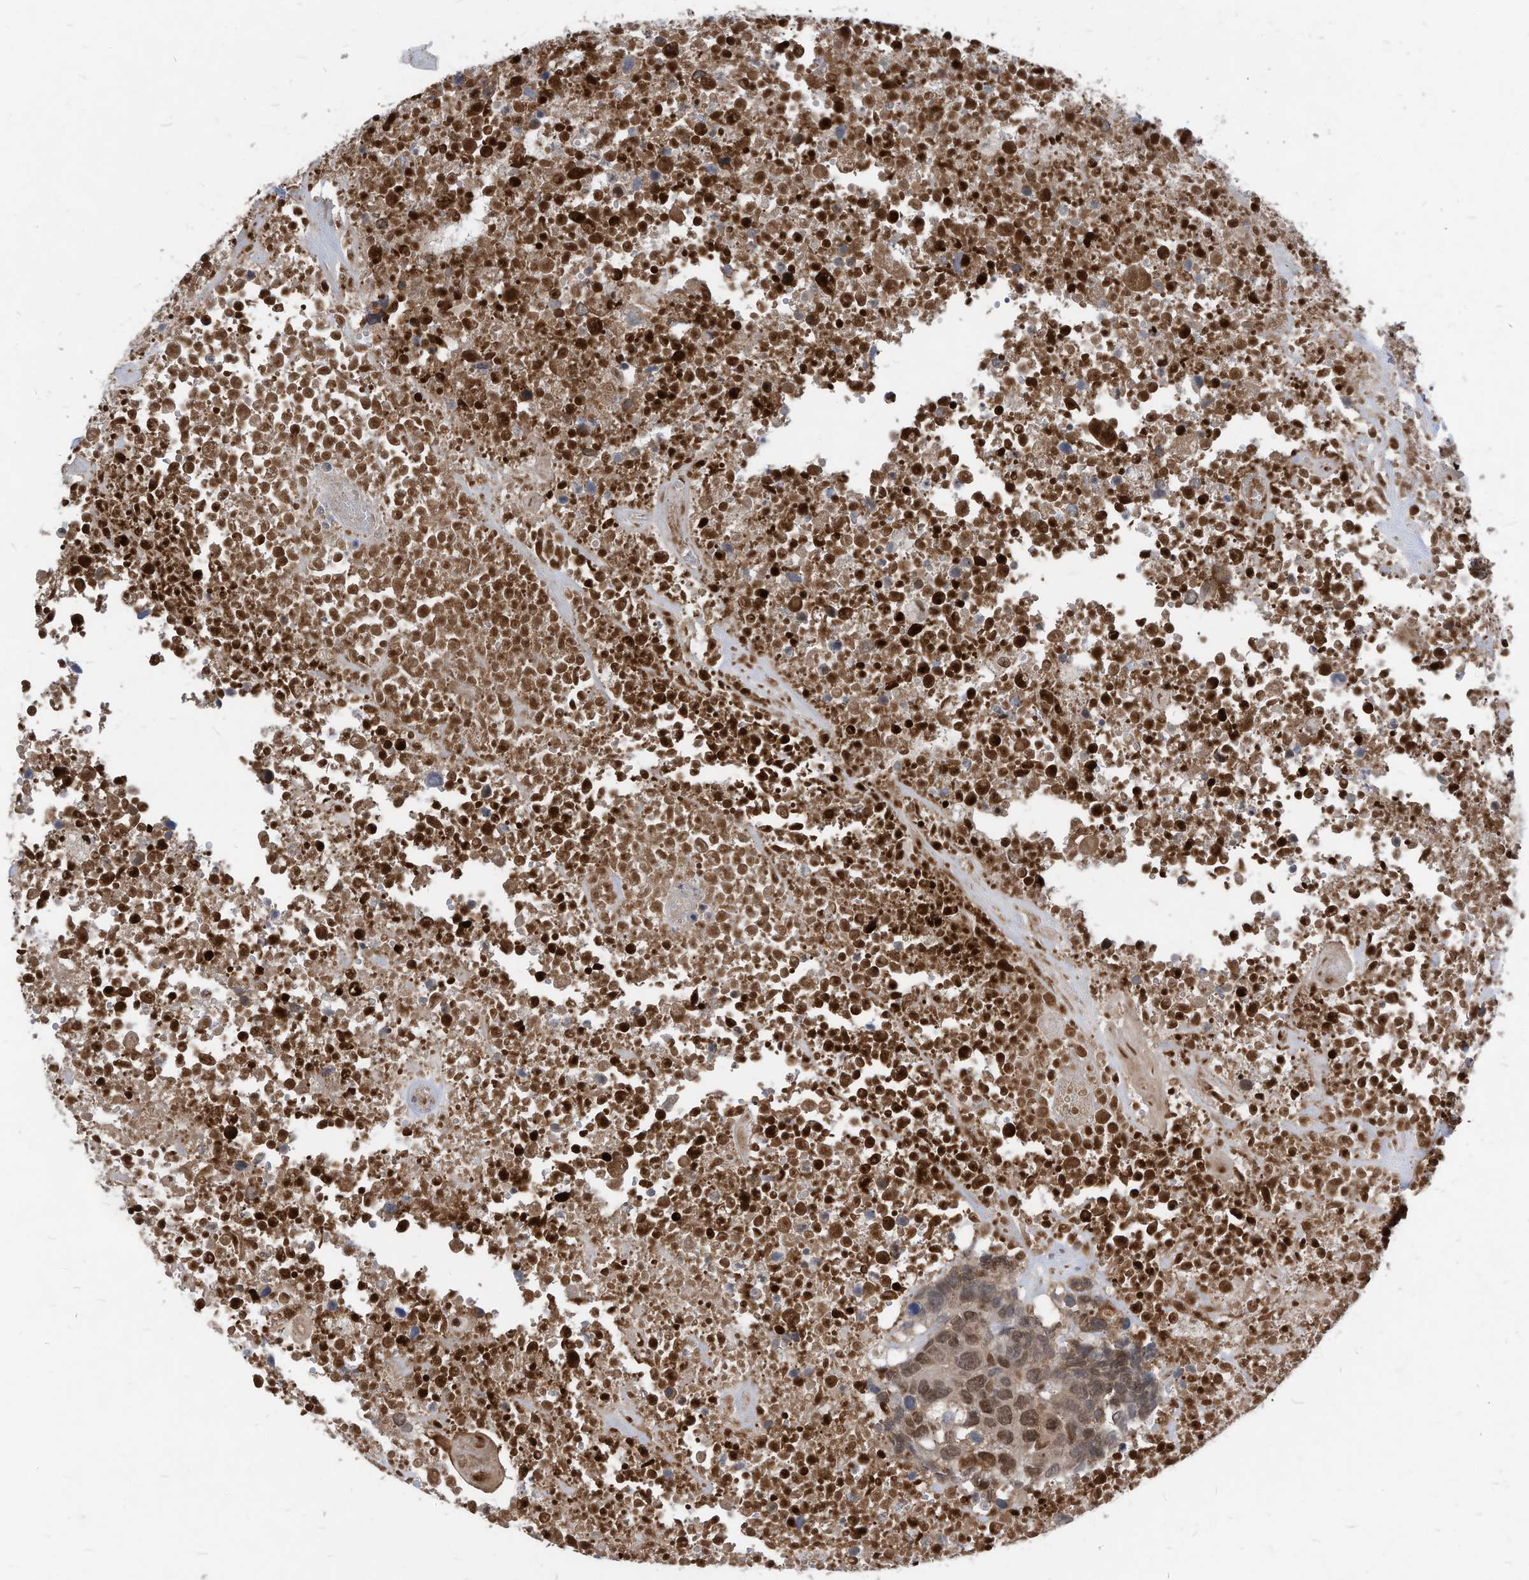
{"staining": {"intensity": "moderate", "quantity": ">75%", "location": "nuclear"}, "tissue": "head and neck cancer", "cell_type": "Tumor cells", "image_type": "cancer", "snomed": [{"axis": "morphology", "description": "Squamous cell carcinoma, NOS"}, {"axis": "topography", "description": "Head-Neck"}], "caption": "Approximately >75% of tumor cells in human squamous cell carcinoma (head and neck) show moderate nuclear protein positivity as visualized by brown immunohistochemical staining.", "gene": "KPNB1", "patient": {"sex": "male", "age": 66}}